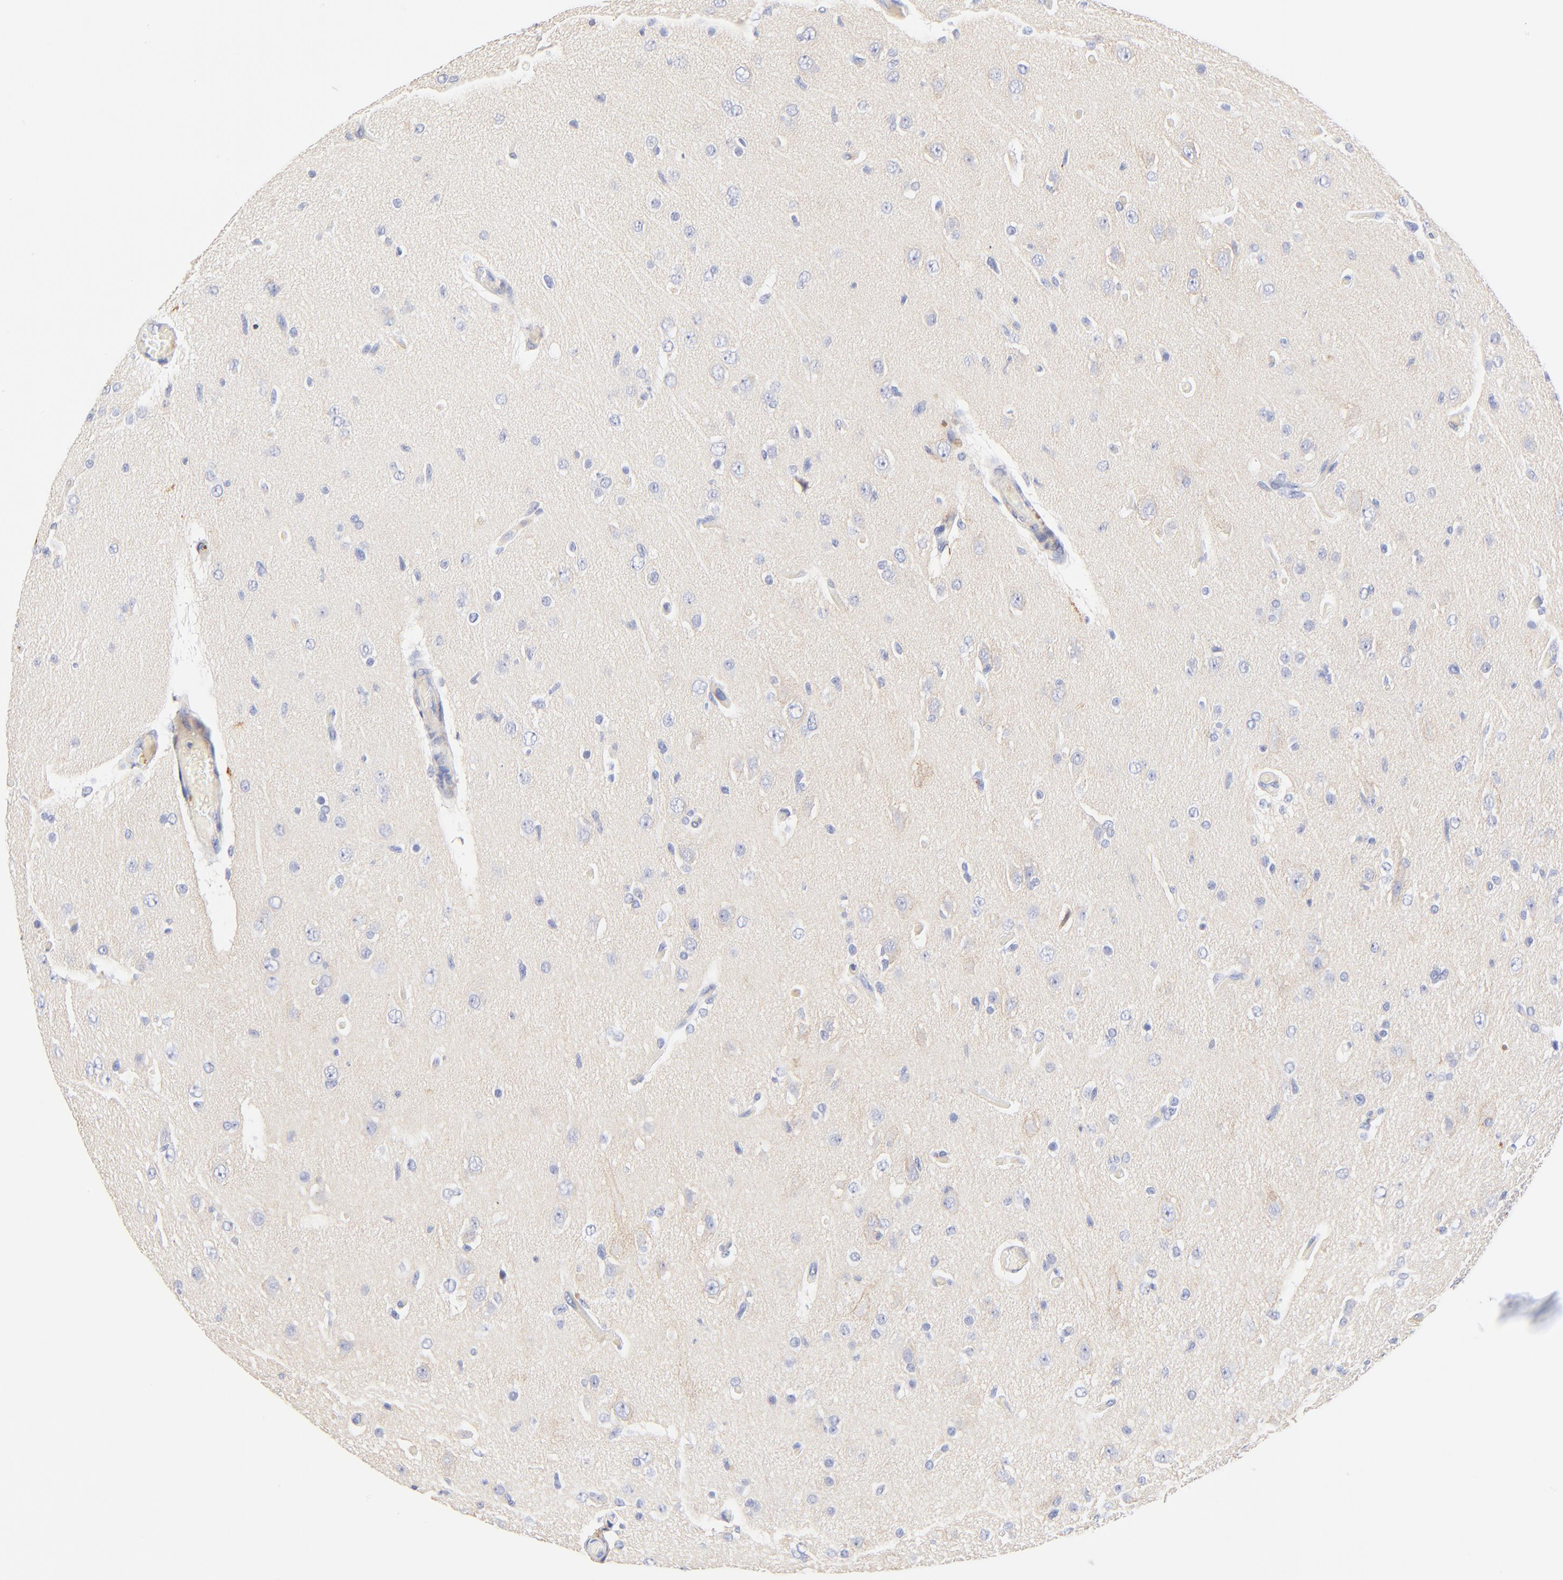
{"staining": {"intensity": "negative", "quantity": "none", "location": "none"}, "tissue": "glioma", "cell_type": "Tumor cells", "image_type": "cancer", "snomed": [{"axis": "morphology", "description": "Glioma, malignant, High grade"}, {"axis": "topography", "description": "Brain"}], "caption": "Glioma was stained to show a protein in brown. There is no significant expression in tumor cells.", "gene": "MDGA2", "patient": {"sex": "male", "age": 33}}